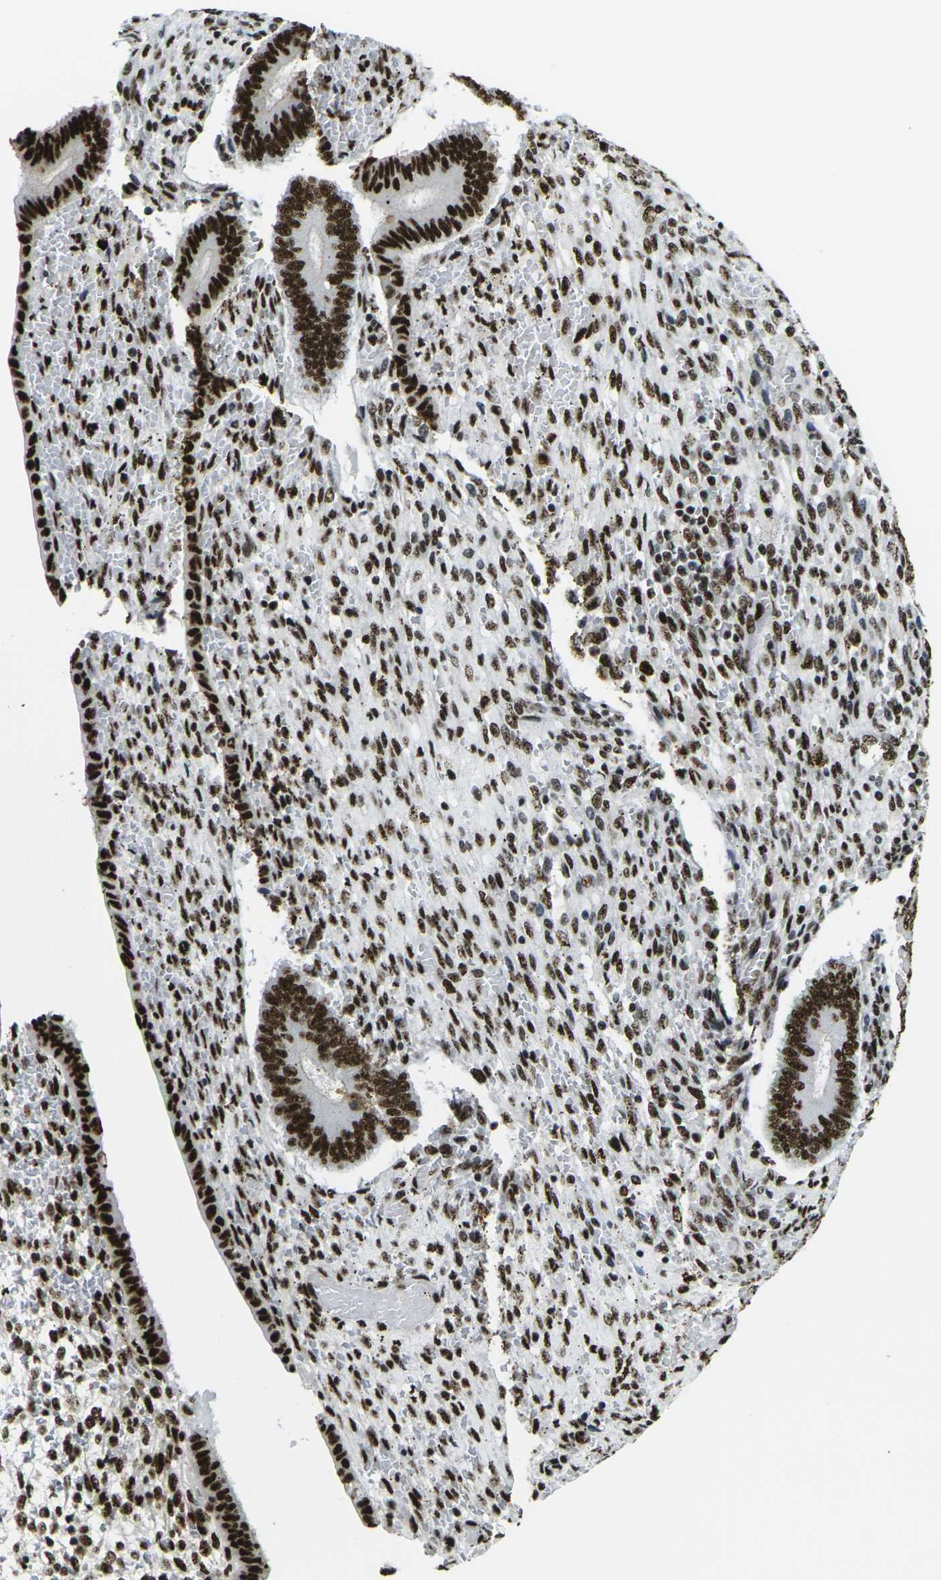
{"staining": {"intensity": "strong", "quantity": ">75%", "location": "nuclear"}, "tissue": "endometrium", "cell_type": "Cells in endometrial stroma", "image_type": "normal", "snomed": [{"axis": "morphology", "description": "Normal tissue, NOS"}, {"axis": "topography", "description": "Endometrium"}], "caption": "Brown immunohistochemical staining in benign human endometrium reveals strong nuclear expression in approximately >75% of cells in endometrial stroma. (Brightfield microscopy of DAB IHC at high magnification).", "gene": "SMARCC1", "patient": {"sex": "female", "age": 42}}